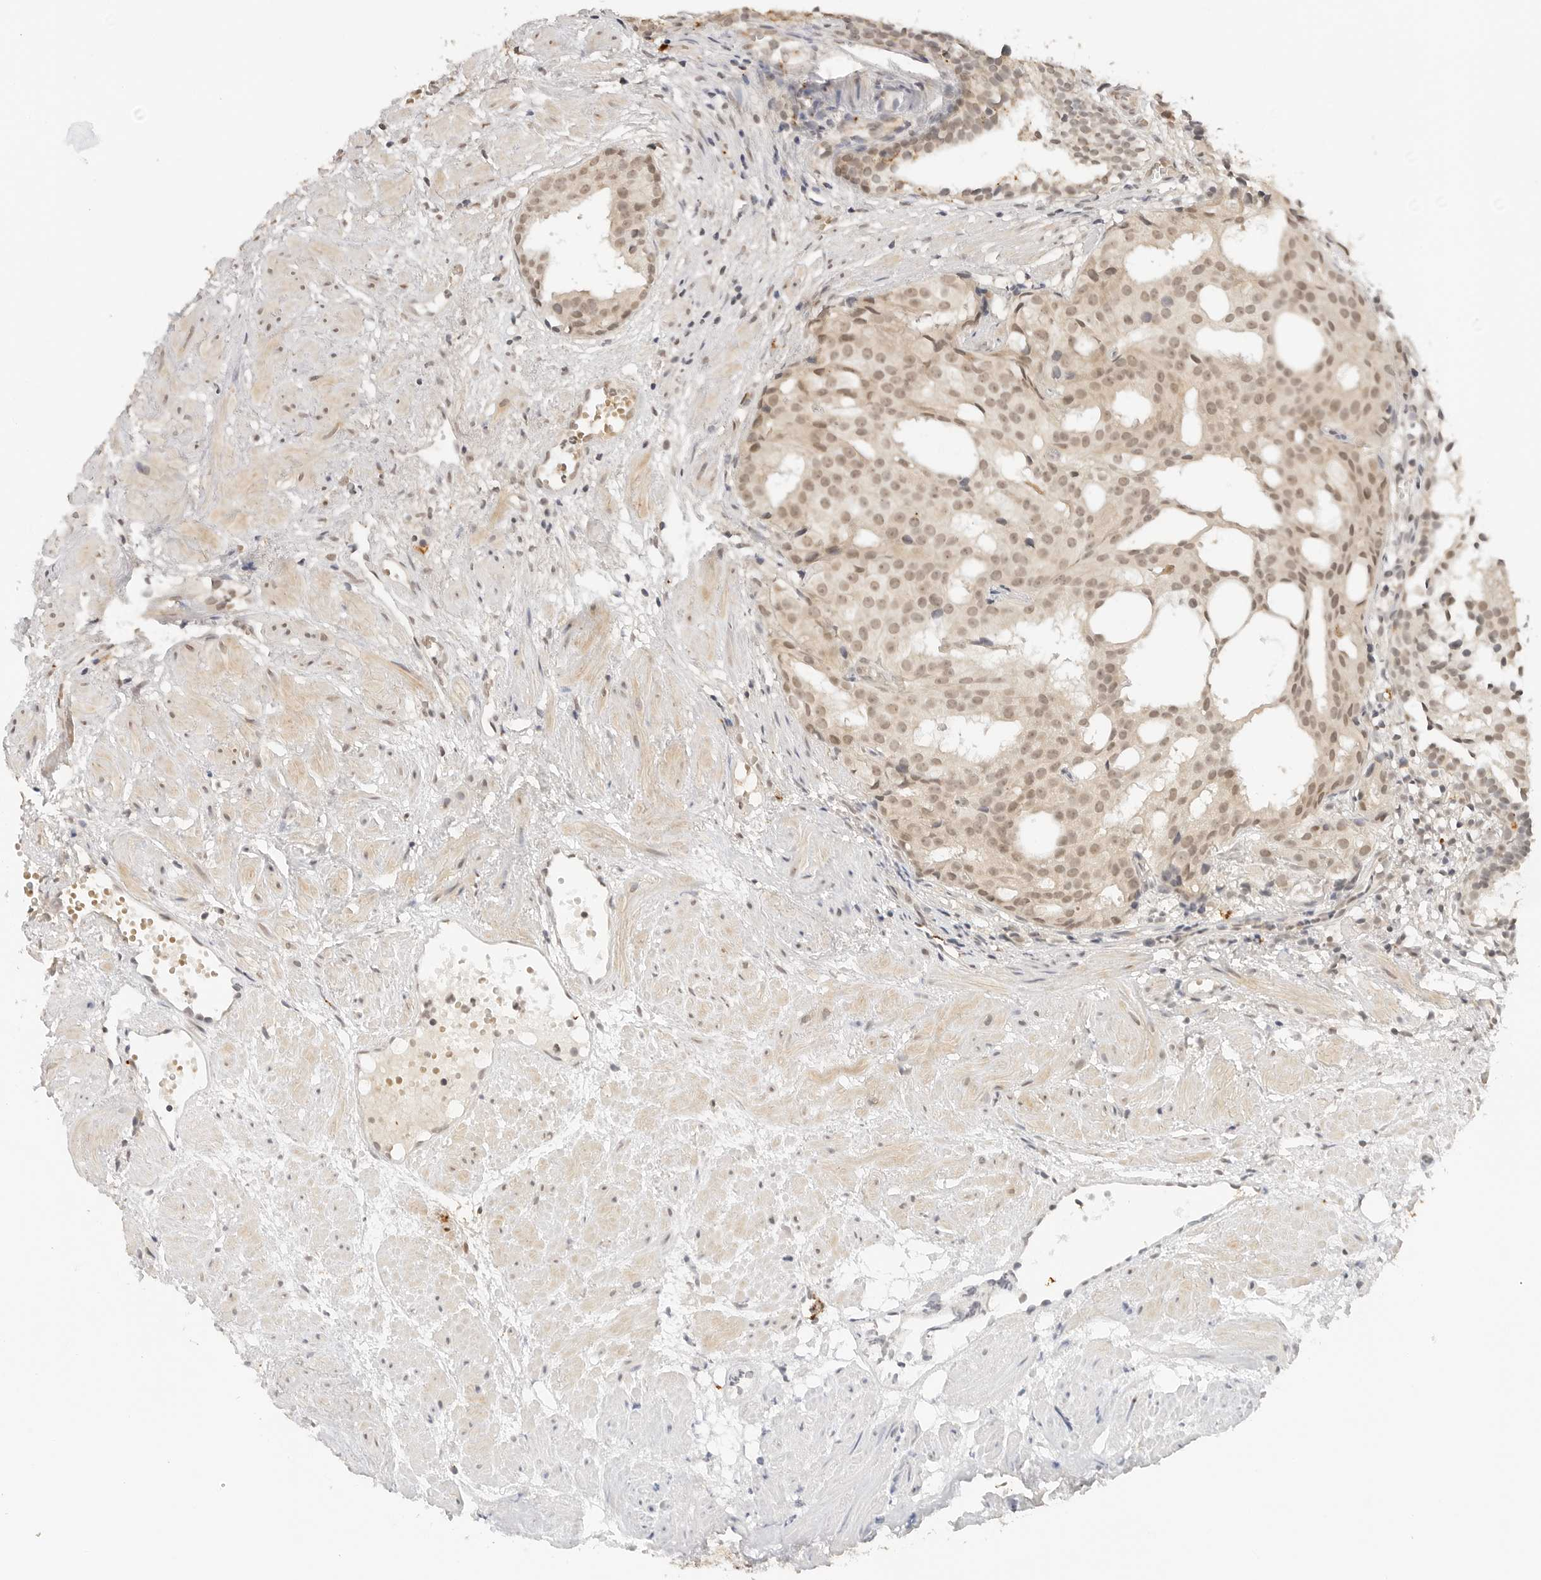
{"staining": {"intensity": "weak", "quantity": ">75%", "location": "cytoplasmic/membranous,nuclear"}, "tissue": "prostate cancer", "cell_type": "Tumor cells", "image_type": "cancer", "snomed": [{"axis": "morphology", "description": "Adenocarcinoma, Low grade"}, {"axis": "topography", "description": "Prostate"}], "caption": "This image shows prostate cancer stained with IHC to label a protein in brown. The cytoplasmic/membranous and nuclear of tumor cells show weak positivity for the protein. Nuclei are counter-stained blue.", "gene": "GPR34", "patient": {"sex": "male", "age": 88}}